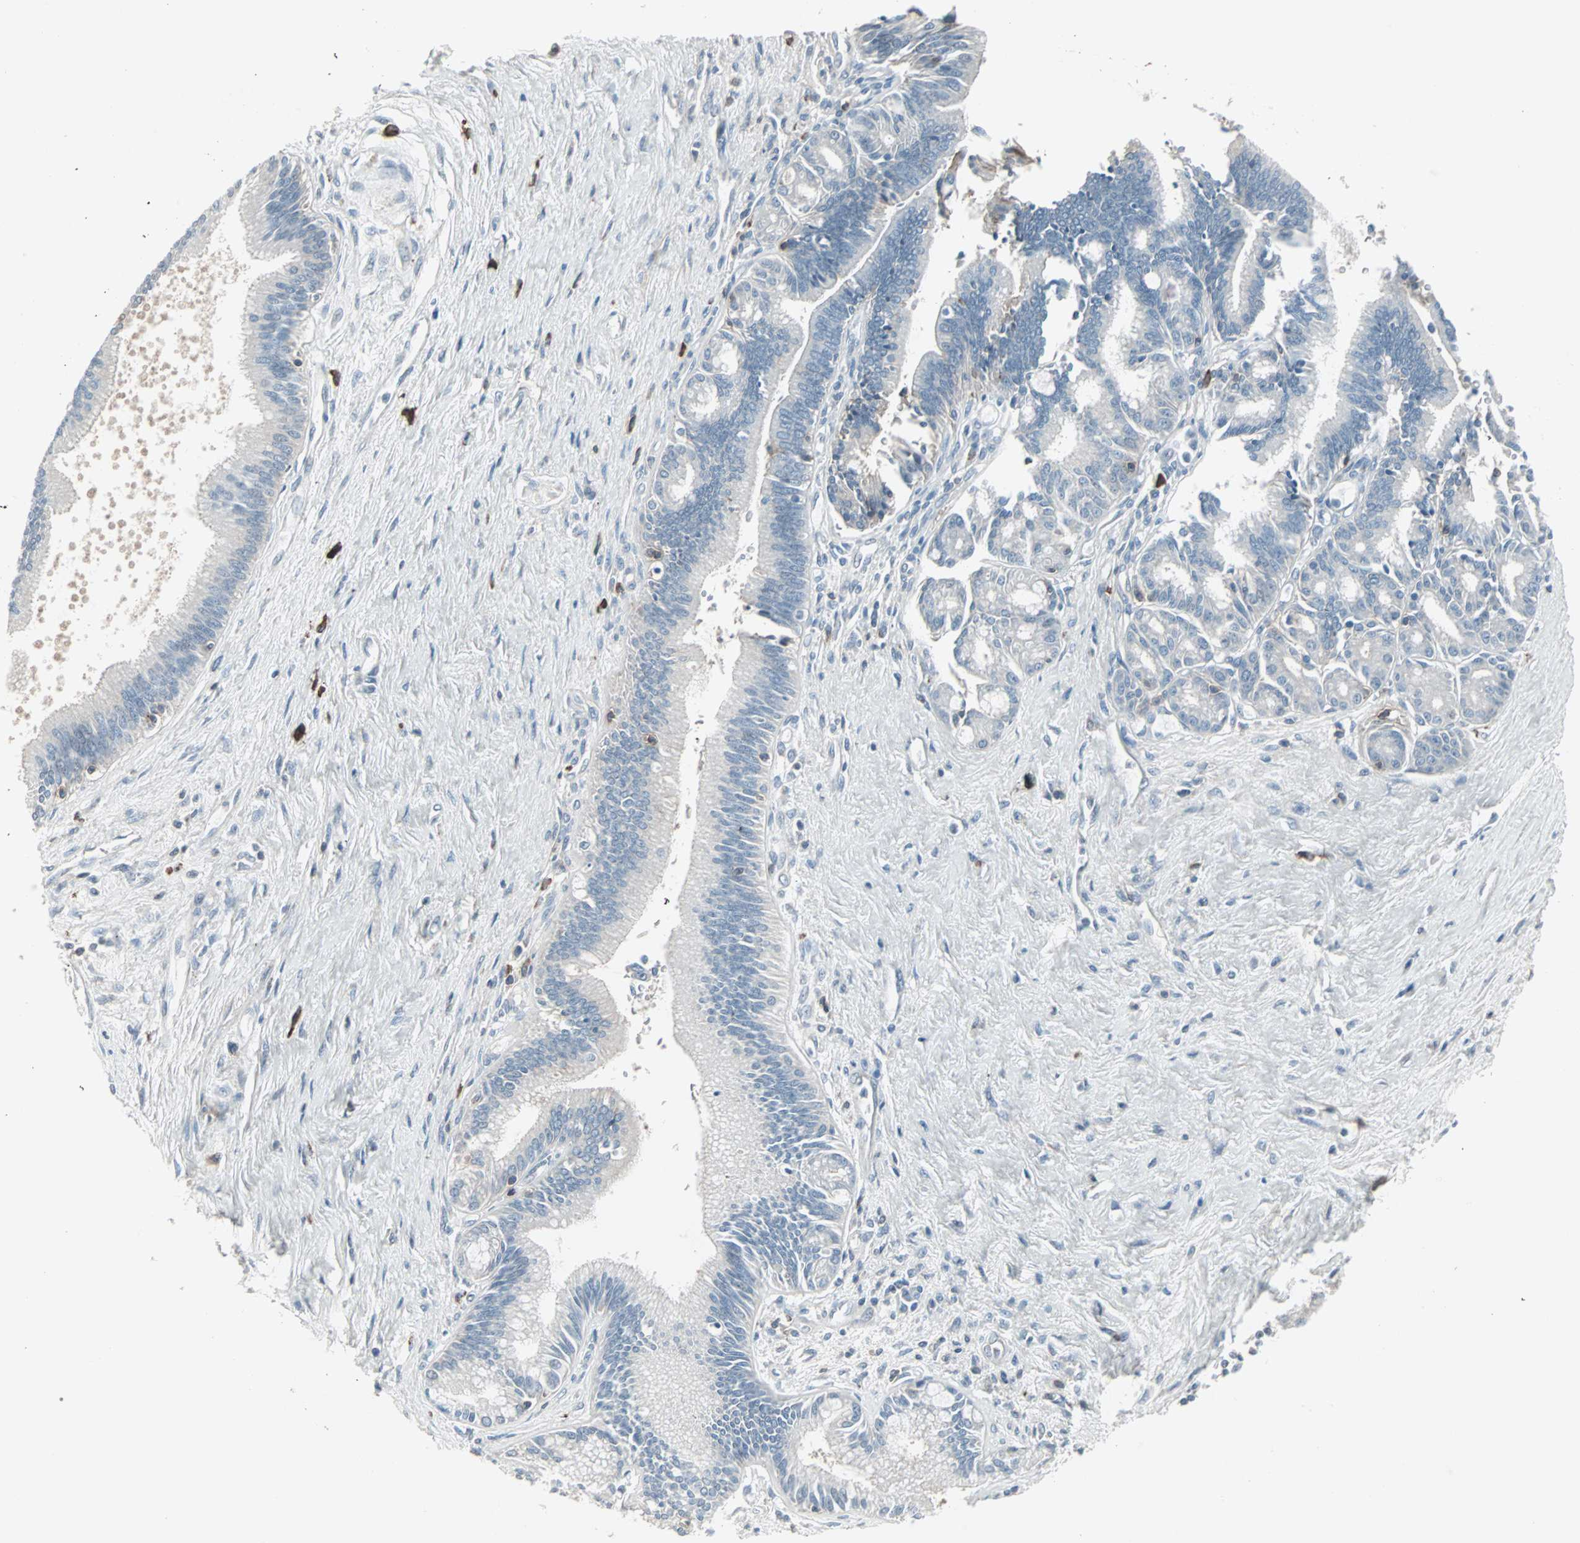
{"staining": {"intensity": "negative", "quantity": "none", "location": "none"}, "tissue": "pancreatic cancer", "cell_type": "Tumor cells", "image_type": "cancer", "snomed": [{"axis": "morphology", "description": "Adenocarcinoma, NOS"}, {"axis": "topography", "description": "Pancreas"}], "caption": "Pancreatic adenocarcinoma stained for a protein using immunohistochemistry (IHC) exhibits no expression tumor cells.", "gene": "ZSCAN32", "patient": {"sex": "male", "age": 59}}